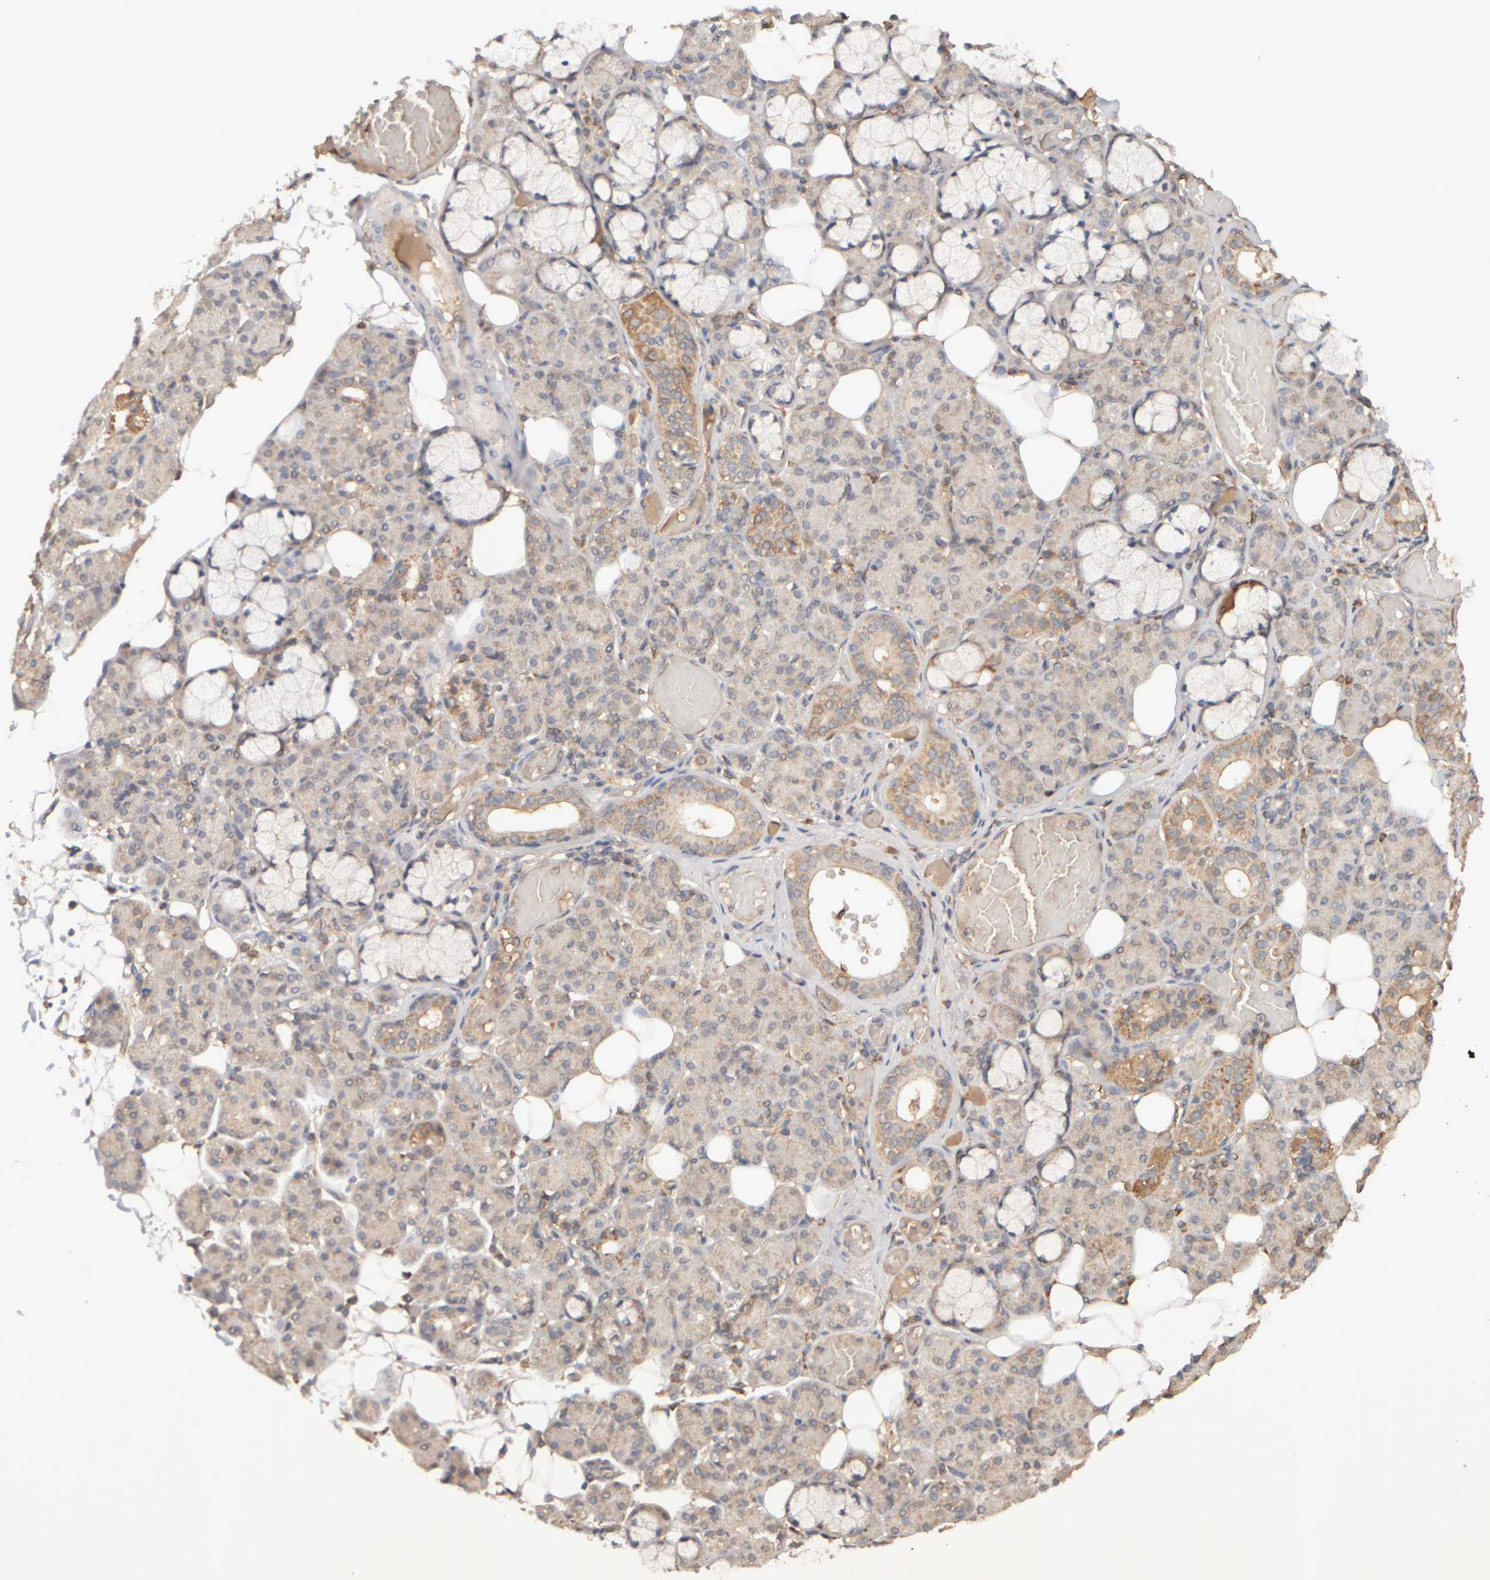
{"staining": {"intensity": "moderate", "quantity": "<25%", "location": "cytoplasmic/membranous"}, "tissue": "salivary gland", "cell_type": "Glandular cells", "image_type": "normal", "snomed": [{"axis": "morphology", "description": "Normal tissue, NOS"}, {"axis": "topography", "description": "Salivary gland"}], "caption": "Immunohistochemical staining of unremarkable salivary gland reveals moderate cytoplasmic/membranous protein expression in approximately <25% of glandular cells. Nuclei are stained in blue.", "gene": "EIF2B3", "patient": {"sex": "male", "age": 63}}